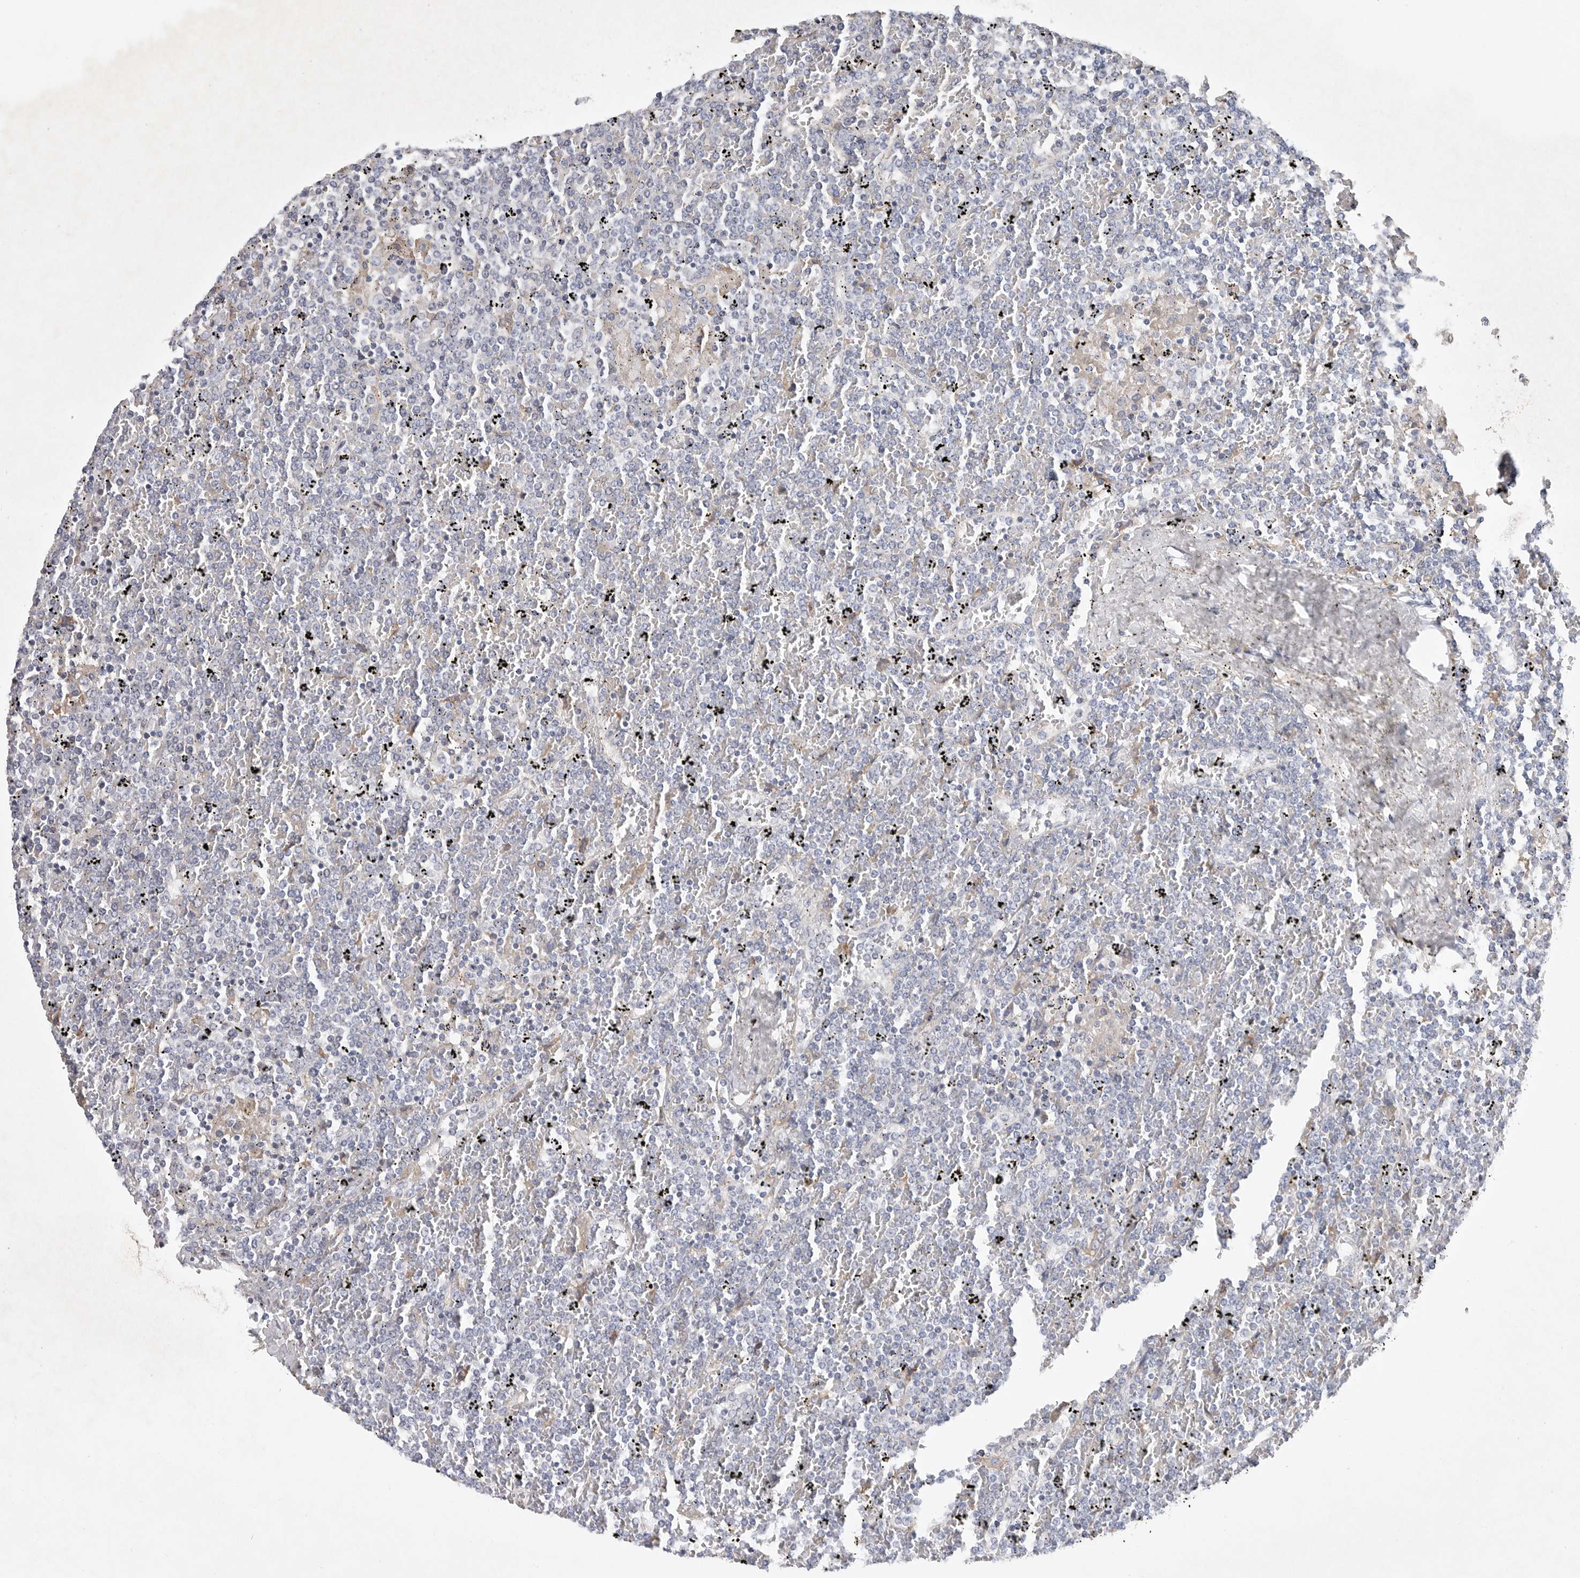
{"staining": {"intensity": "negative", "quantity": "none", "location": "none"}, "tissue": "lymphoma", "cell_type": "Tumor cells", "image_type": "cancer", "snomed": [{"axis": "morphology", "description": "Malignant lymphoma, non-Hodgkin's type, Low grade"}, {"axis": "topography", "description": "Spleen"}], "caption": "This is an immunohistochemistry (IHC) histopathology image of human low-grade malignant lymphoma, non-Hodgkin's type. There is no expression in tumor cells.", "gene": "CAMK2B", "patient": {"sex": "female", "age": 19}}